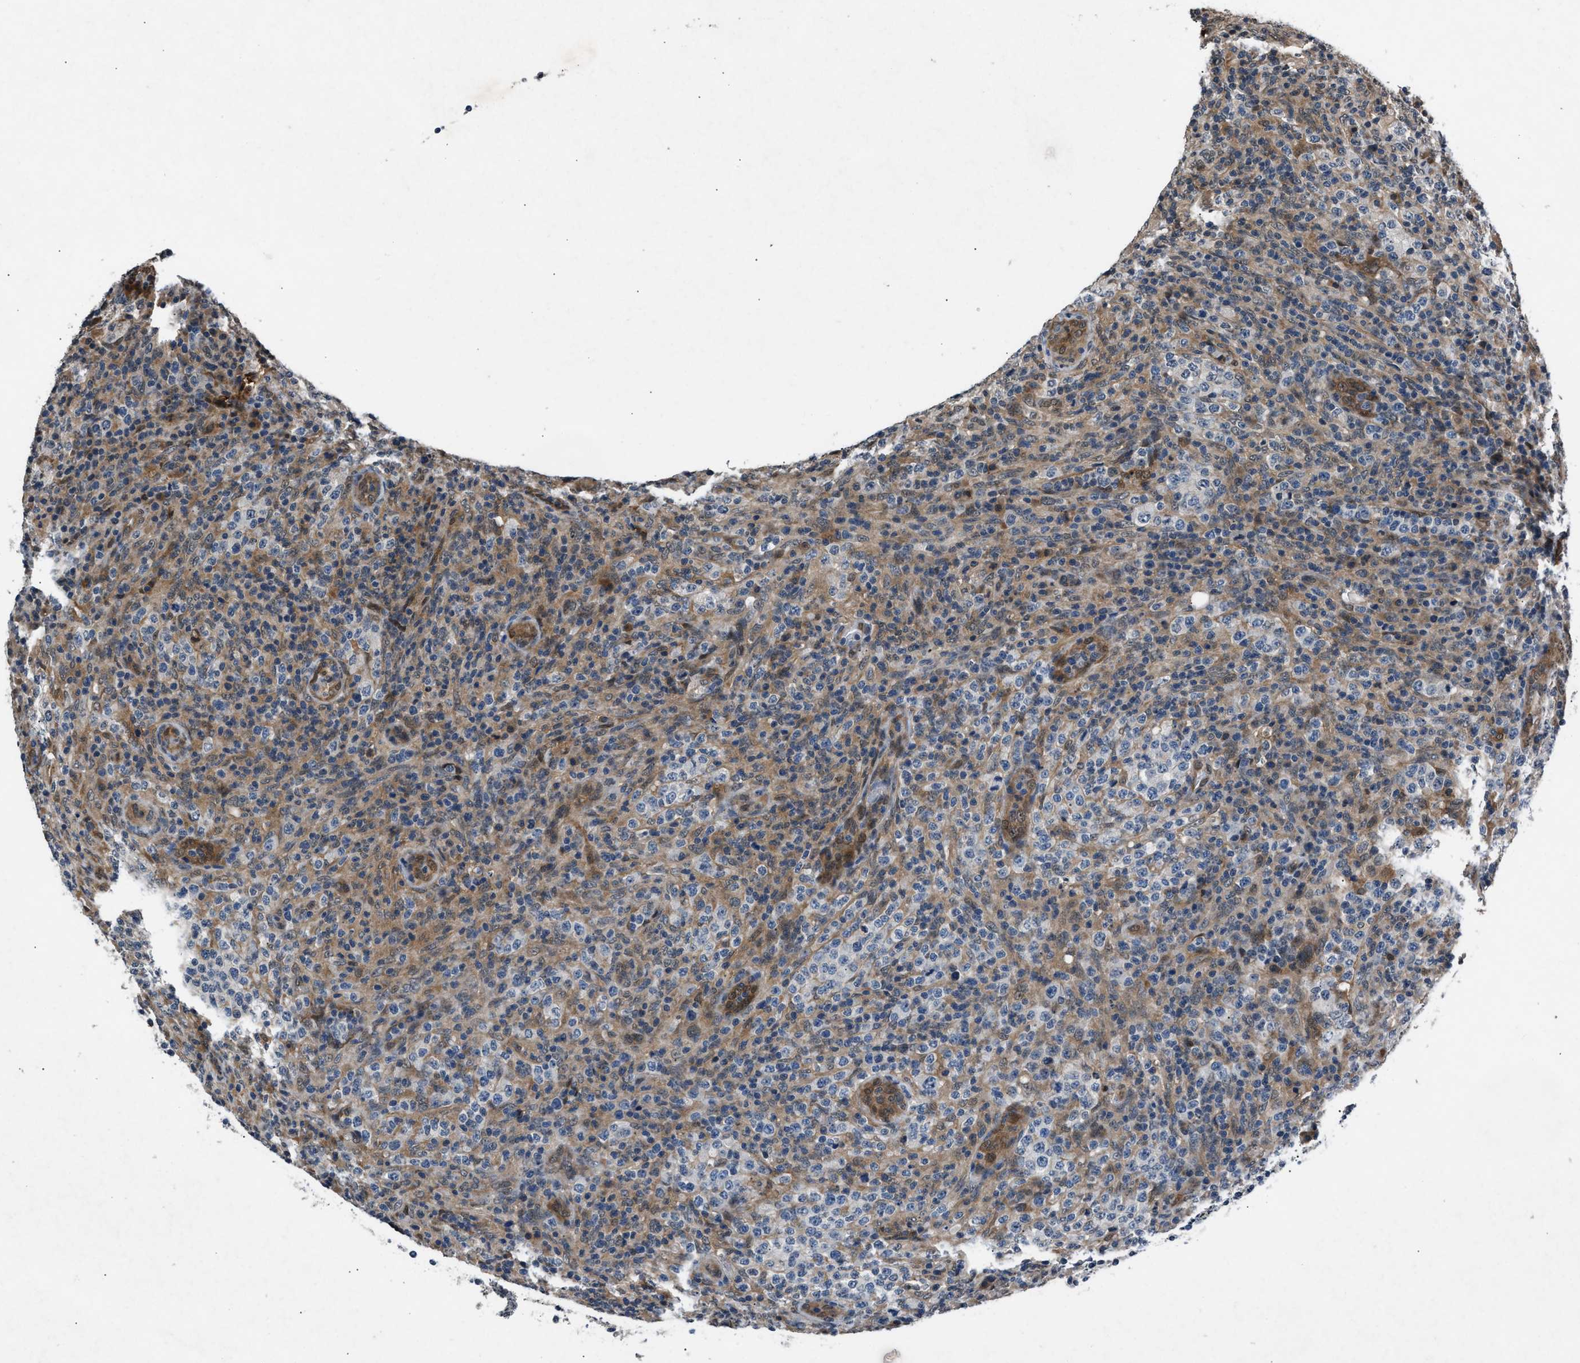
{"staining": {"intensity": "weak", "quantity": "<25%", "location": "cytoplasmic/membranous"}, "tissue": "lymphoma", "cell_type": "Tumor cells", "image_type": "cancer", "snomed": [{"axis": "morphology", "description": "Malignant lymphoma, non-Hodgkin's type, High grade"}, {"axis": "topography", "description": "Lymph node"}], "caption": "Immunohistochemistry of human high-grade malignant lymphoma, non-Hodgkin's type displays no positivity in tumor cells.", "gene": "TP53I3", "patient": {"sex": "female", "age": 76}}